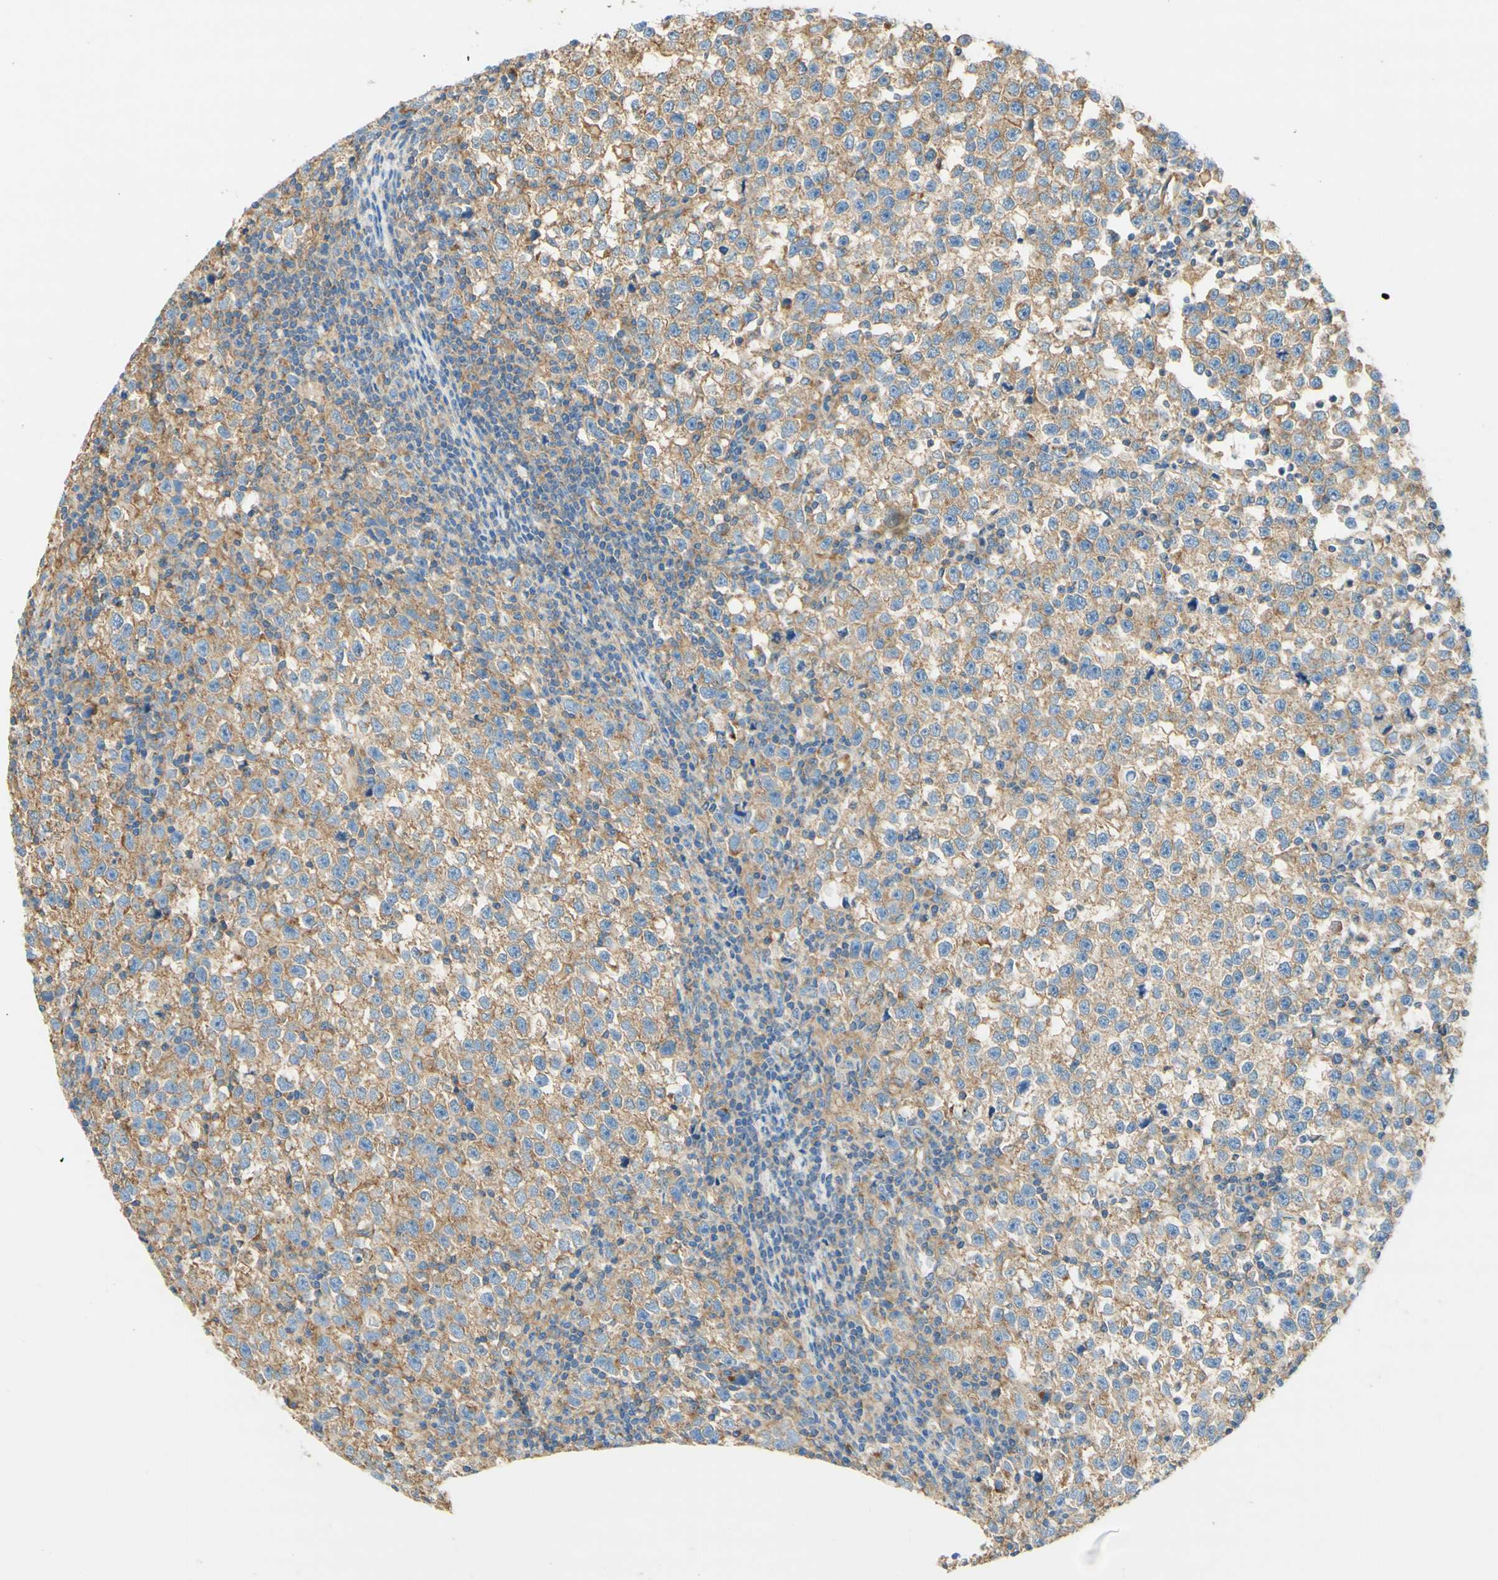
{"staining": {"intensity": "moderate", "quantity": ">75%", "location": "cytoplasmic/membranous"}, "tissue": "testis cancer", "cell_type": "Tumor cells", "image_type": "cancer", "snomed": [{"axis": "morphology", "description": "Seminoma, NOS"}, {"axis": "topography", "description": "Testis"}], "caption": "Immunohistochemistry of human testis cancer shows medium levels of moderate cytoplasmic/membranous expression in about >75% of tumor cells.", "gene": "CLTC", "patient": {"sex": "male", "age": 43}}